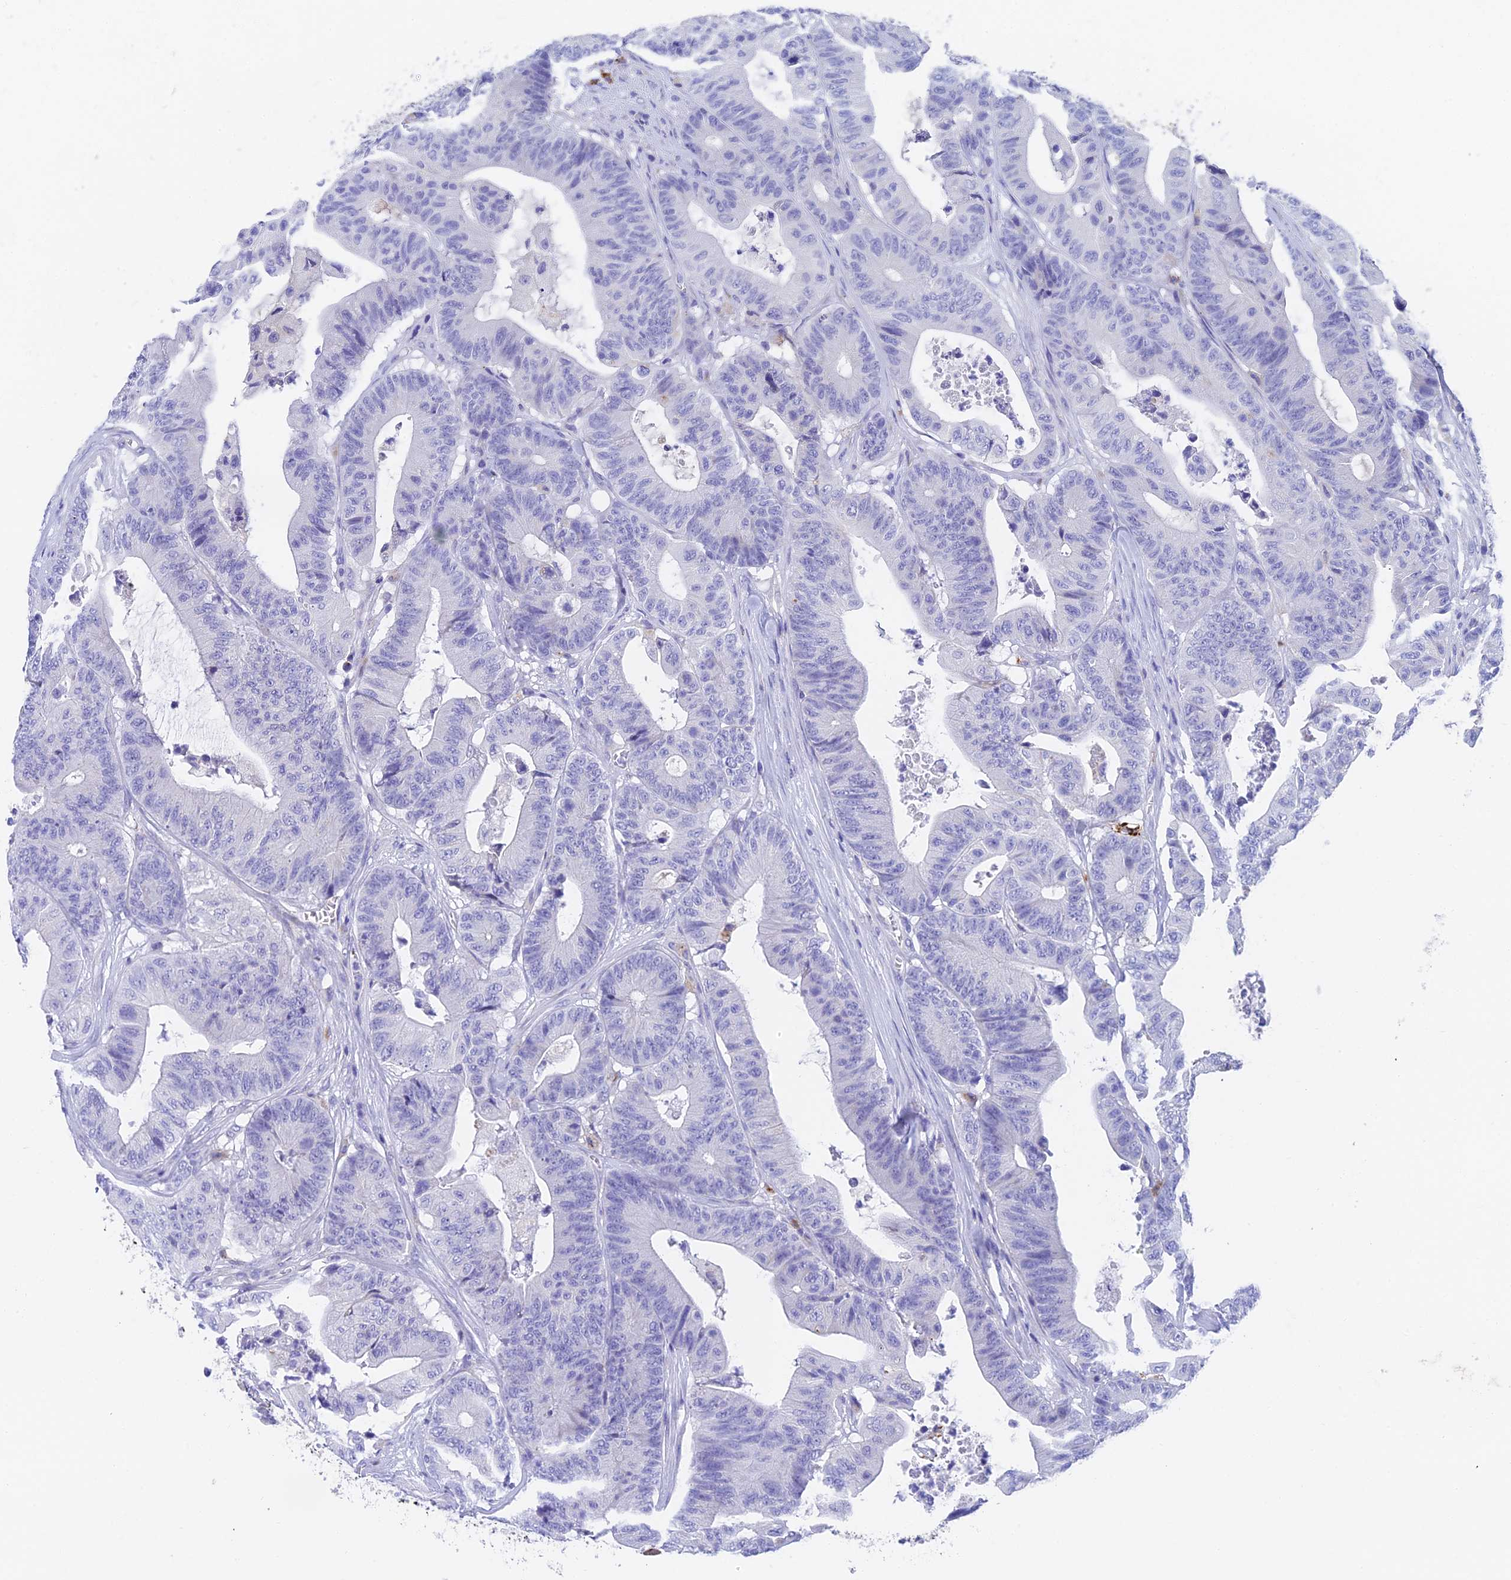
{"staining": {"intensity": "negative", "quantity": "none", "location": "none"}, "tissue": "colorectal cancer", "cell_type": "Tumor cells", "image_type": "cancer", "snomed": [{"axis": "morphology", "description": "Adenocarcinoma, NOS"}, {"axis": "topography", "description": "Colon"}], "caption": "This is an IHC image of human colorectal cancer (adenocarcinoma). There is no expression in tumor cells.", "gene": "ADAMTS13", "patient": {"sex": "female", "age": 84}}